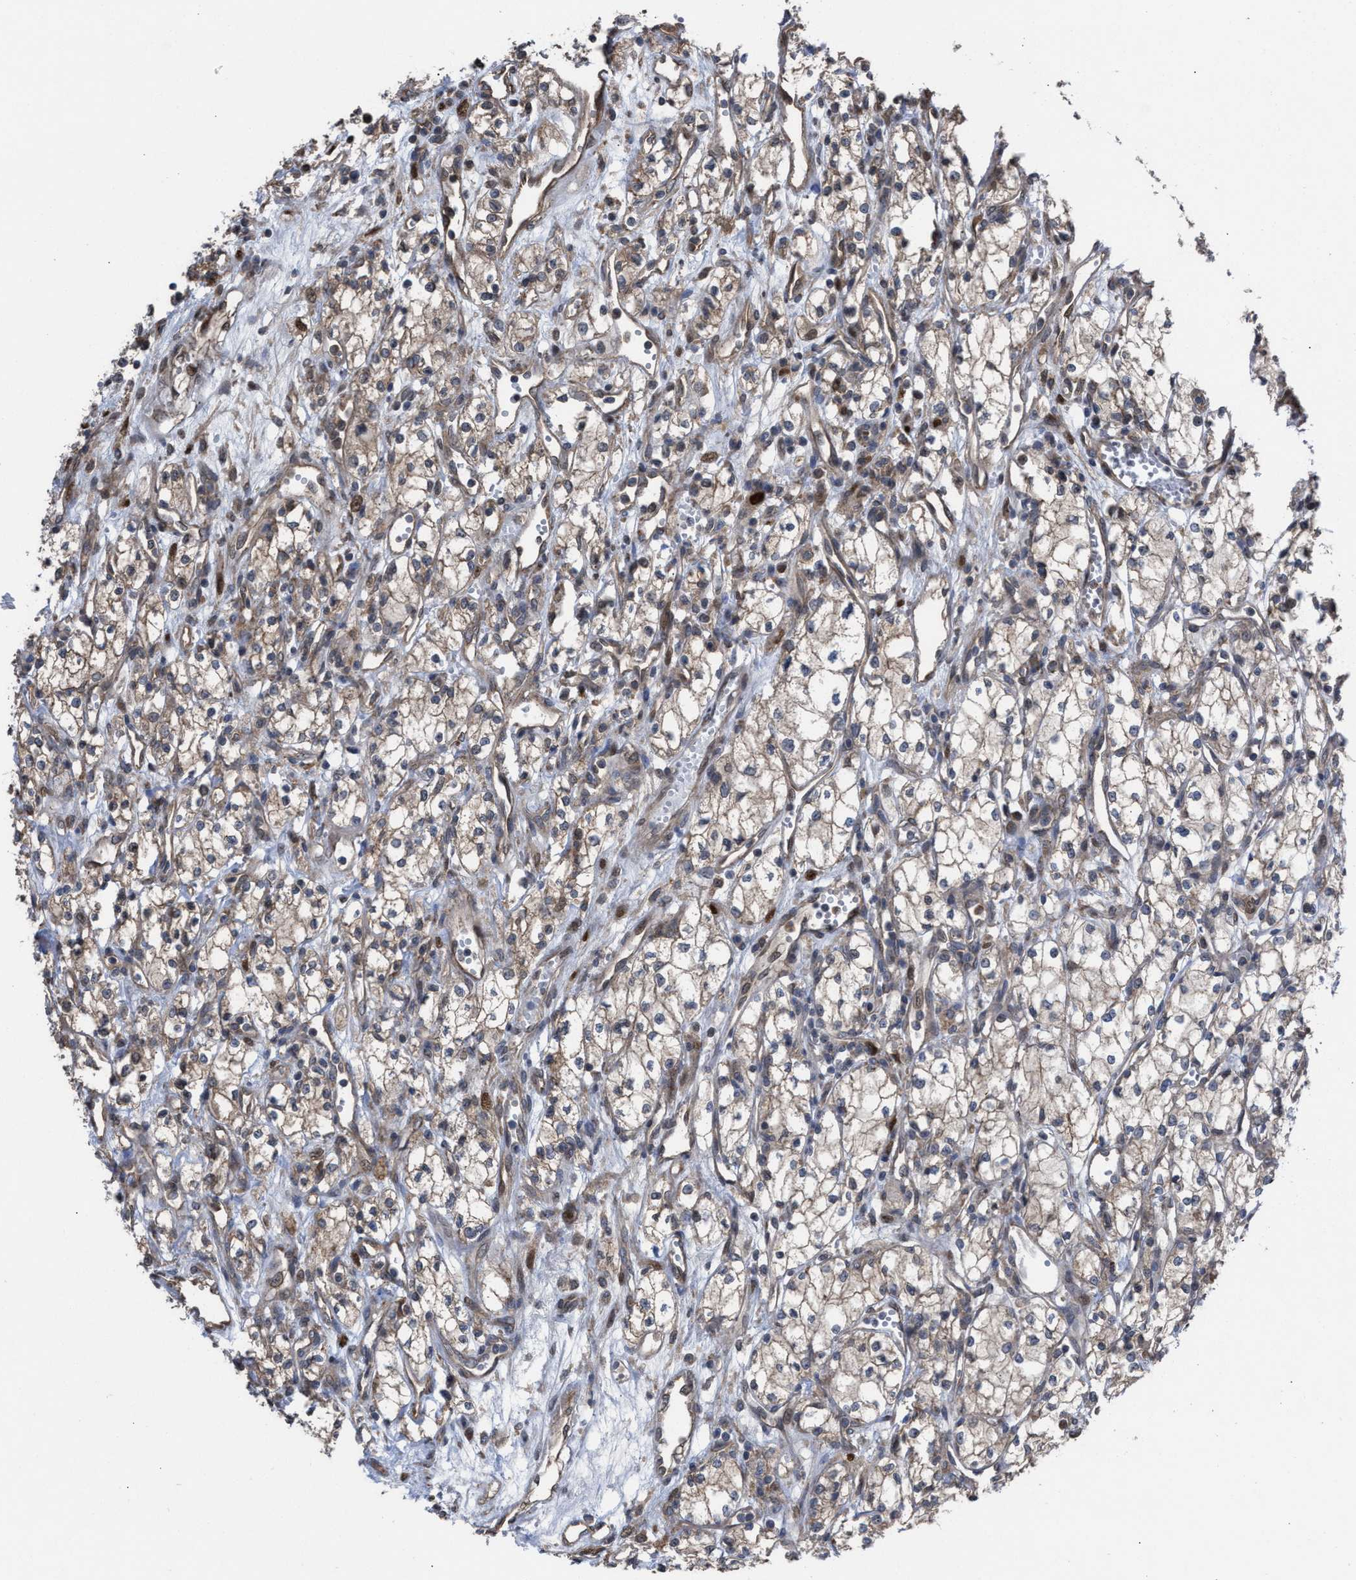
{"staining": {"intensity": "weak", "quantity": ">75%", "location": "cytoplasmic/membranous"}, "tissue": "renal cancer", "cell_type": "Tumor cells", "image_type": "cancer", "snomed": [{"axis": "morphology", "description": "Adenocarcinoma, NOS"}, {"axis": "topography", "description": "Kidney"}], "caption": "There is low levels of weak cytoplasmic/membranous expression in tumor cells of renal adenocarcinoma, as demonstrated by immunohistochemical staining (brown color).", "gene": "TP53BP2", "patient": {"sex": "male", "age": 59}}